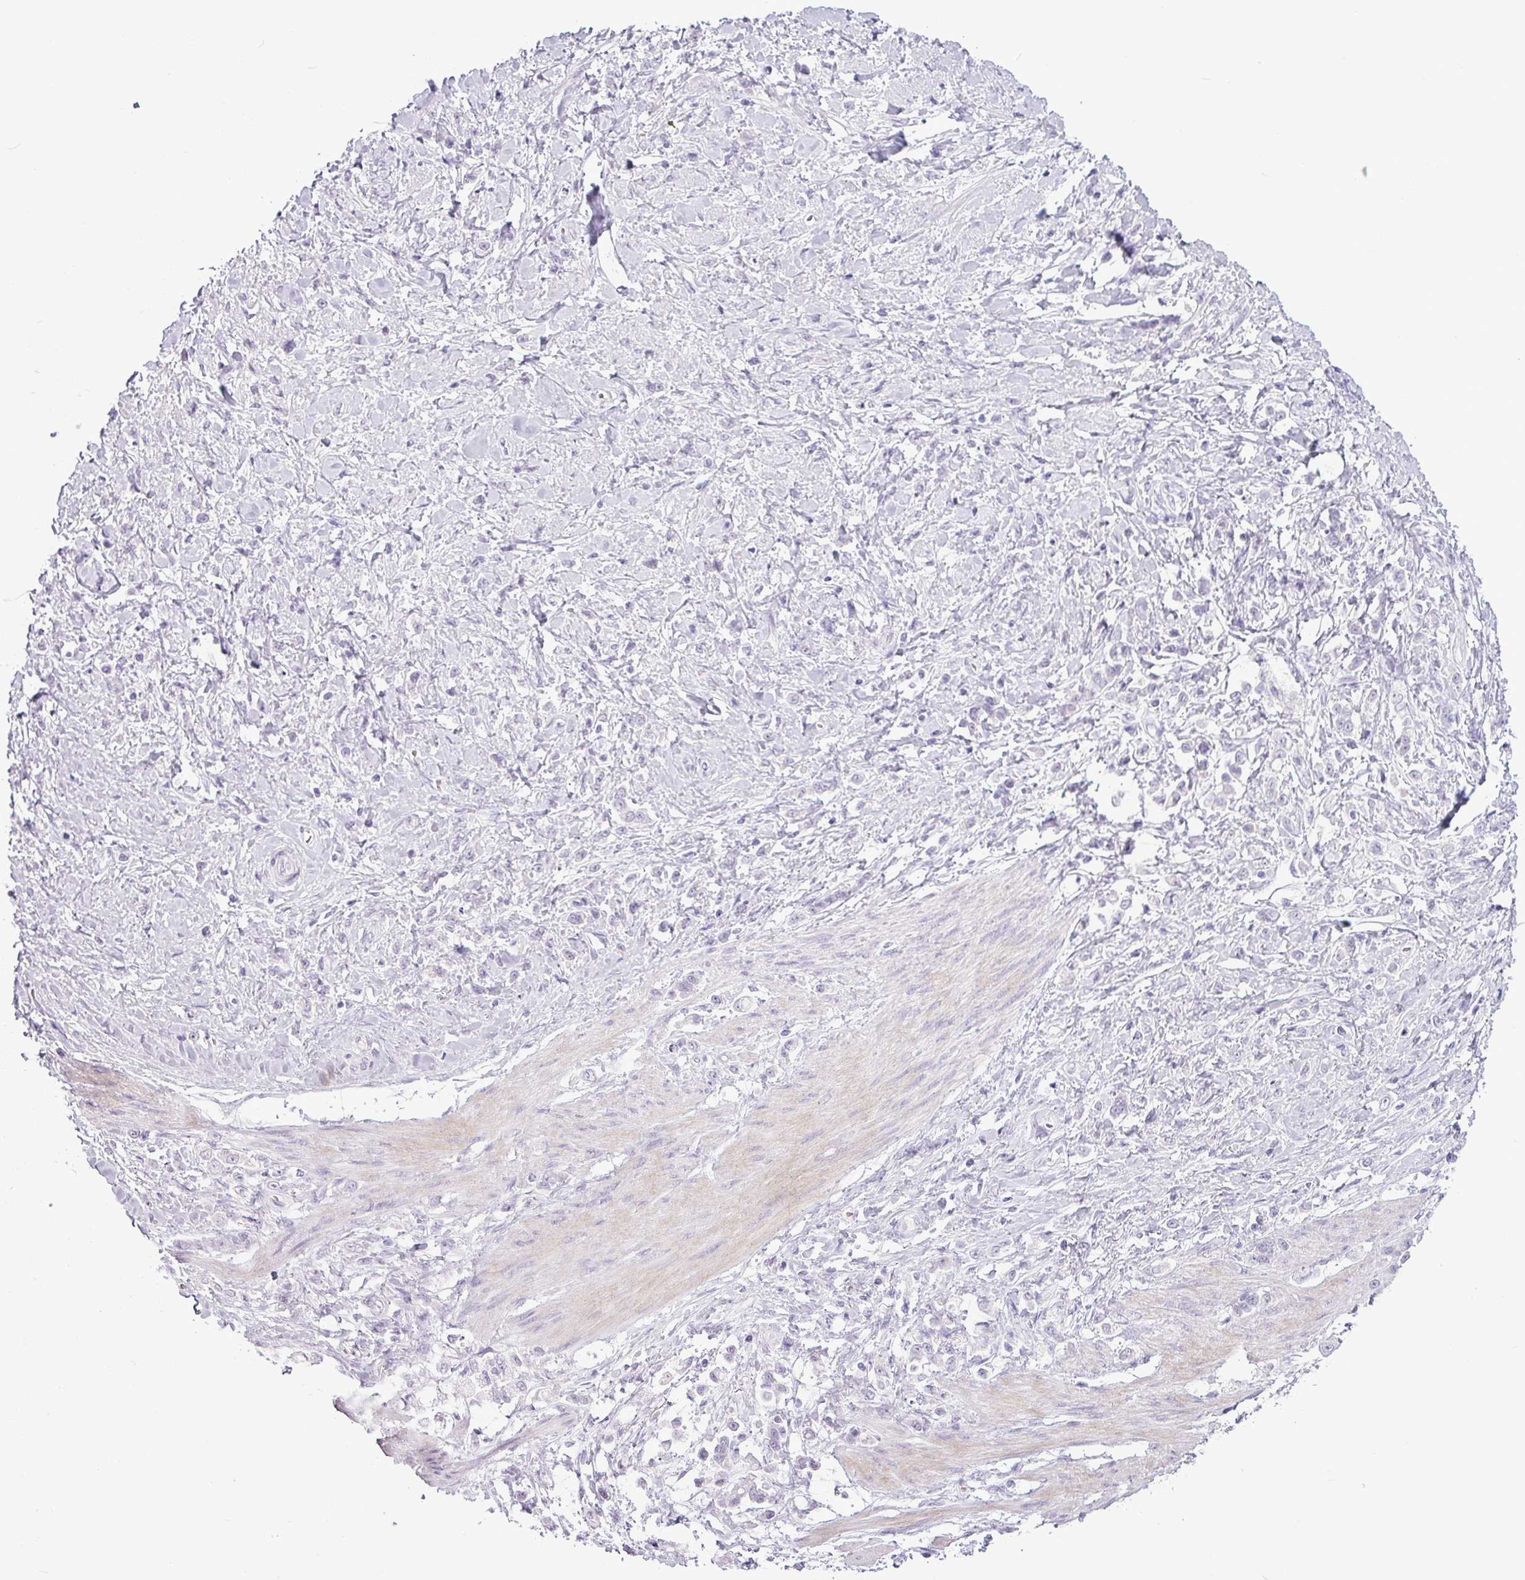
{"staining": {"intensity": "negative", "quantity": "none", "location": "none"}, "tissue": "stomach cancer", "cell_type": "Tumor cells", "image_type": "cancer", "snomed": [{"axis": "morphology", "description": "Adenocarcinoma, NOS"}, {"axis": "topography", "description": "Stomach"}], "caption": "A histopathology image of stomach cancer stained for a protein reveals no brown staining in tumor cells. (DAB immunohistochemistry (IHC) visualized using brightfield microscopy, high magnification).", "gene": "AMY2A", "patient": {"sex": "female", "age": 60}}